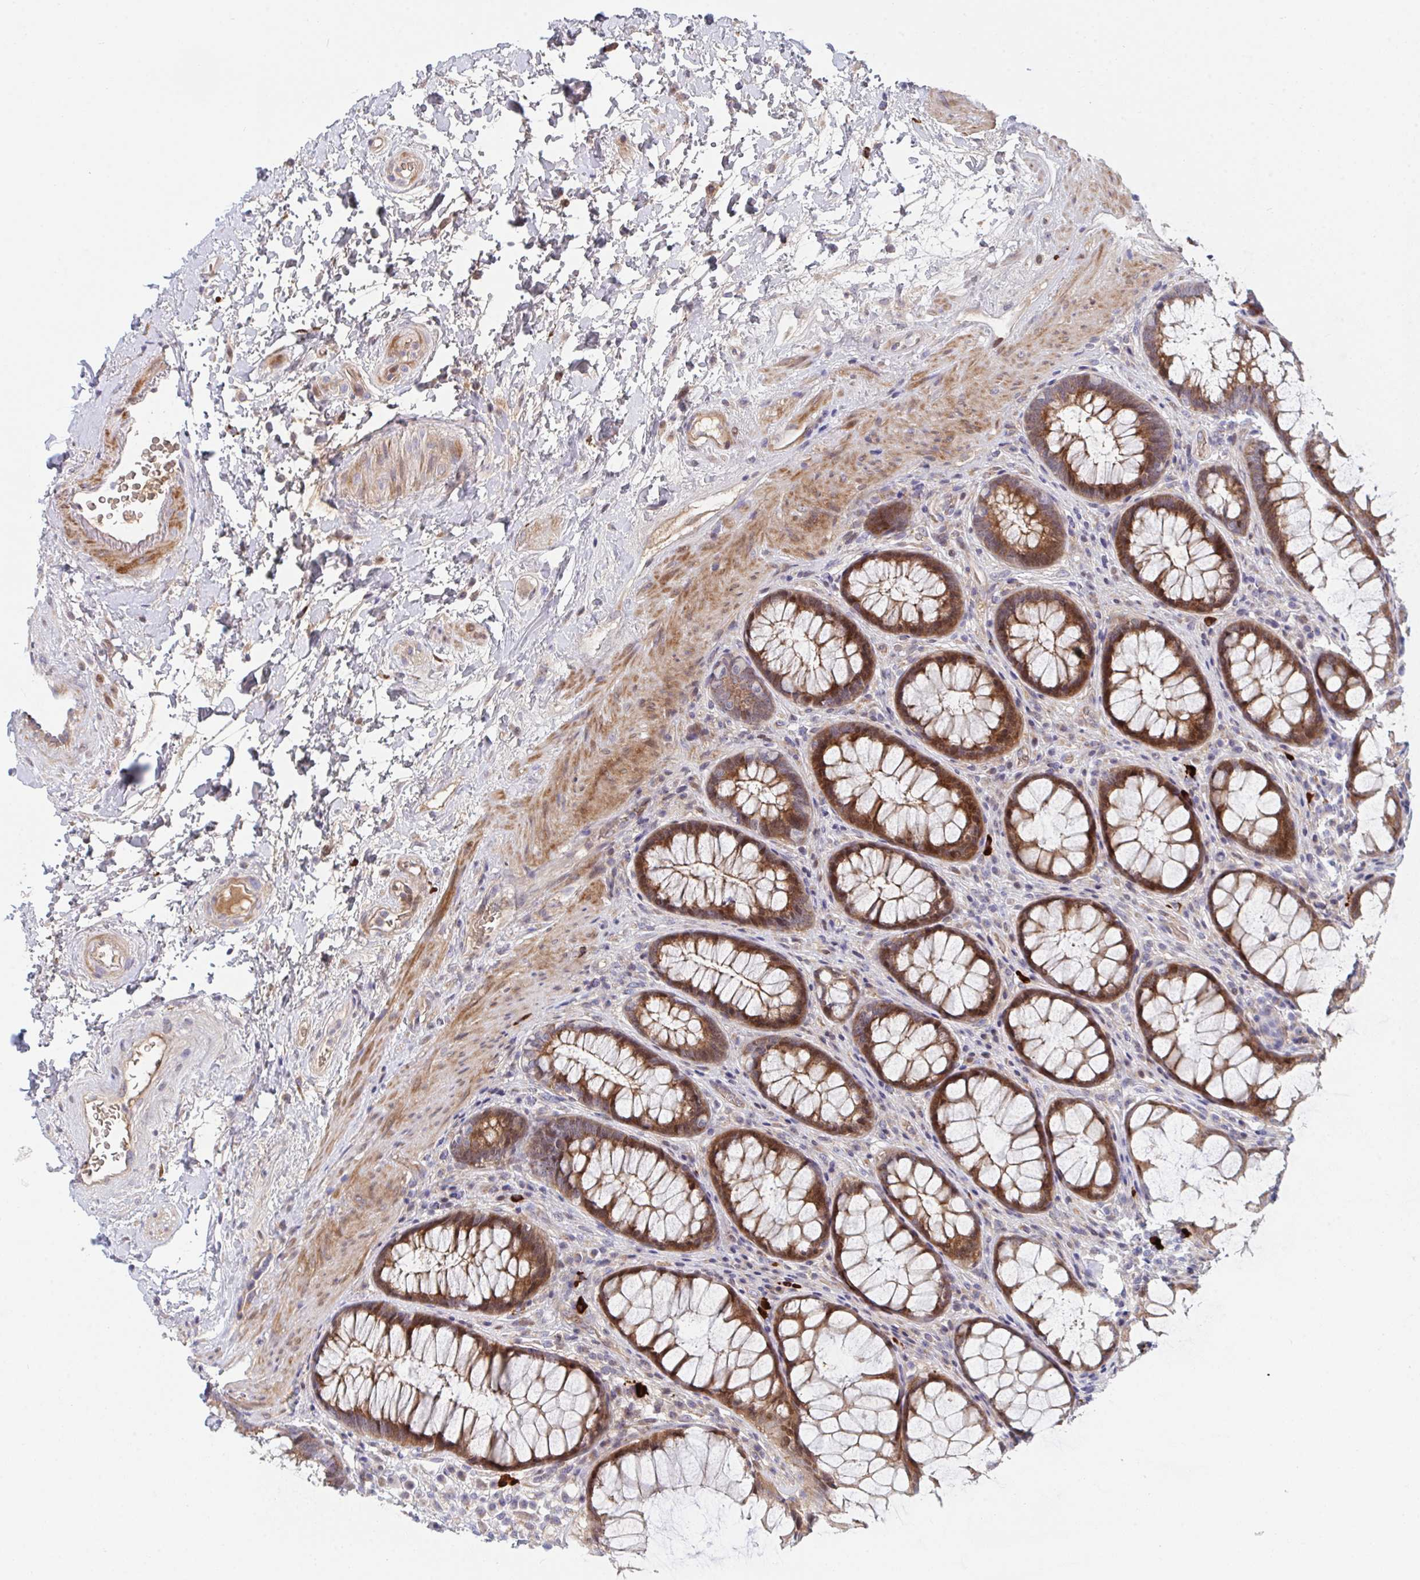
{"staining": {"intensity": "strong", "quantity": ">75%", "location": "cytoplasmic/membranous"}, "tissue": "rectum", "cell_type": "Glandular cells", "image_type": "normal", "snomed": [{"axis": "morphology", "description": "Normal tissue, NOS"}, {"axis": "topography", "description": "Rectum"}], "caption": "Immunohistochemical staining of benign rectum exhibits >75% levels of strong cytoplasmic/membranous protein positivity in approximately >75% of glandular cells. (Brightfield microscopy of DAB IHC at high magnification).", "gene": "TNFSF4", "patient": {"sex": "male", "age": 72}}